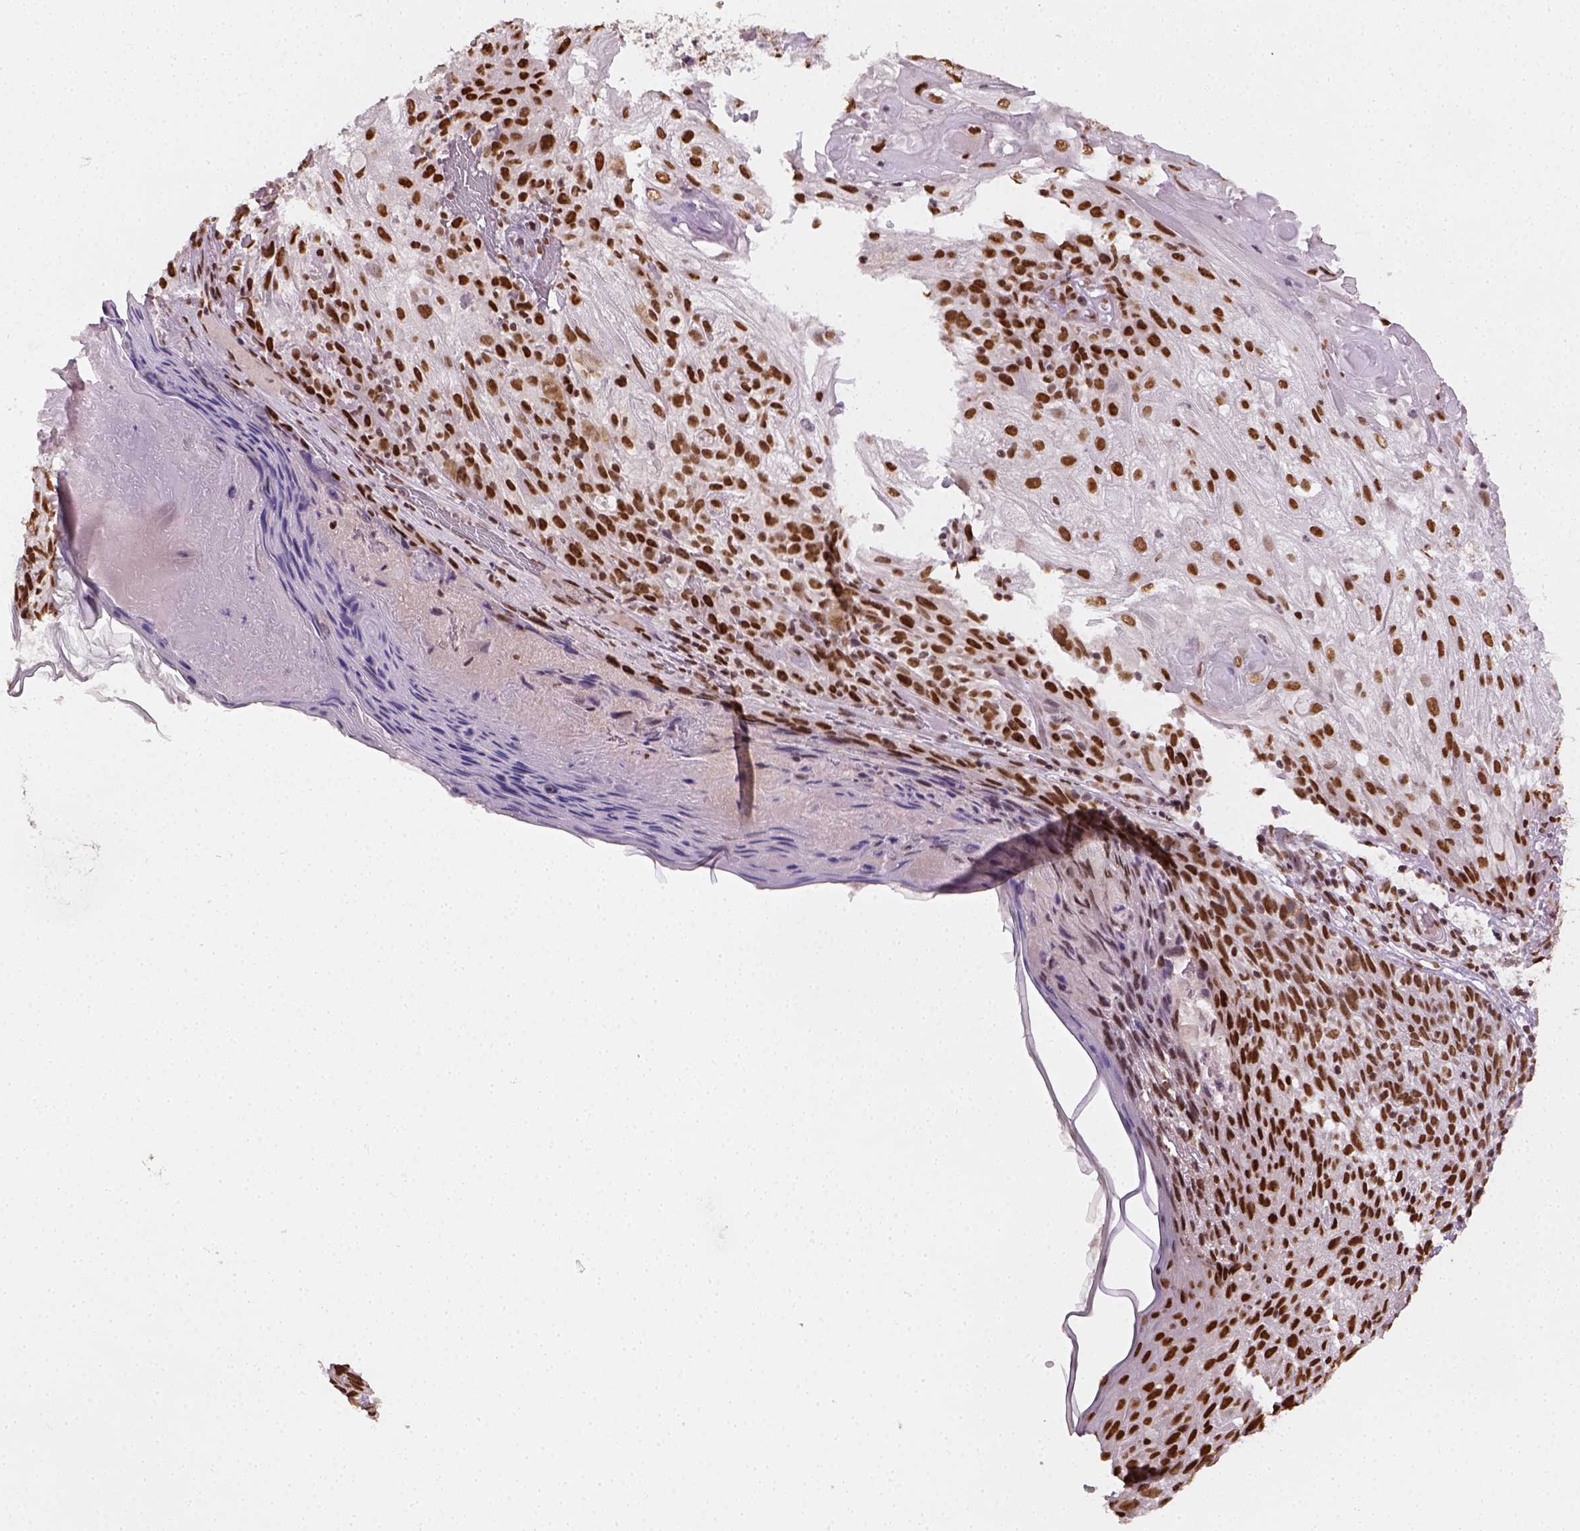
{"staining": {"intensity": "strong", "quantity": ">75%", "location": "nuclear"}, "tissue": "skin cancer", "cell_type": "Tumor cells", "image_type": "cancer", "snomed": [{"axis": "morphology", "description": "Normal tissue, NOS"}, {"axis": "morphology", "description": "Squamous cell carcinoma, NOS"}, {"axis": "topography", "description": "Skin"}], "caption": "Immunohistochemical staining of human skin cancer (squamous cell carcinoma) displays high levels of strong nuclear positivity in approximately >75% of tumor cells.", "gene": "FANCE", "patient": {"sex": "female", "age": 83}}